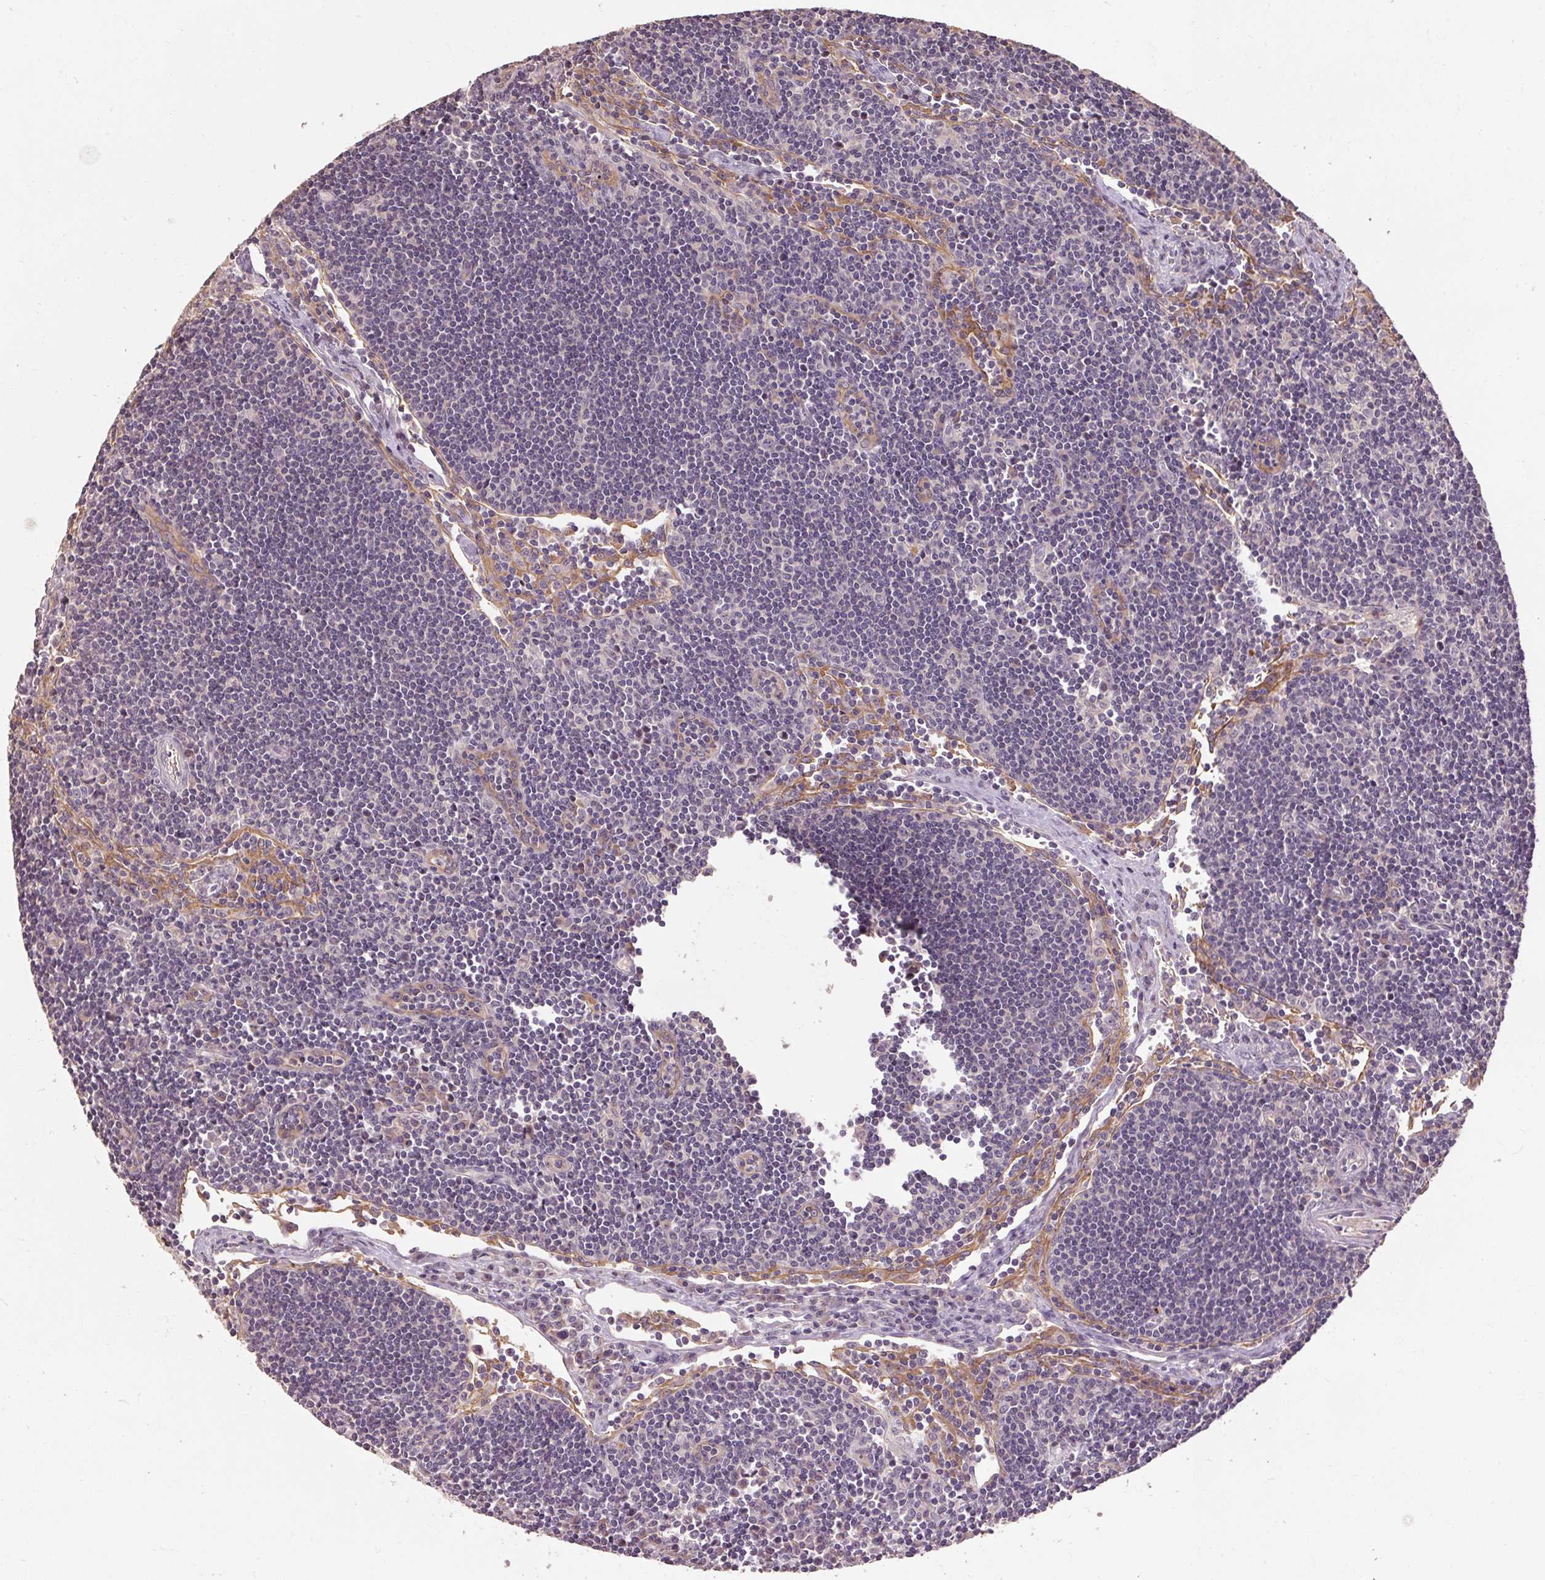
{"staining": {"intensity": "negative", "quantity": "none", "location": "none"}, "tissue": "lymph node", "cell_type": "Non-germinal center cells", "image_type": "normal", "snomed": [{"axis": "morphology", "description": "Normal tissue, NOS"}, {"axis": "topography", "description": "Lymph node"}], "caption": "The histopathology image exhibits no staining of non-germinal center cells in normal lymph node.", "gene": "CFAP65", "patient": {"sex": "female", "age": 29}}